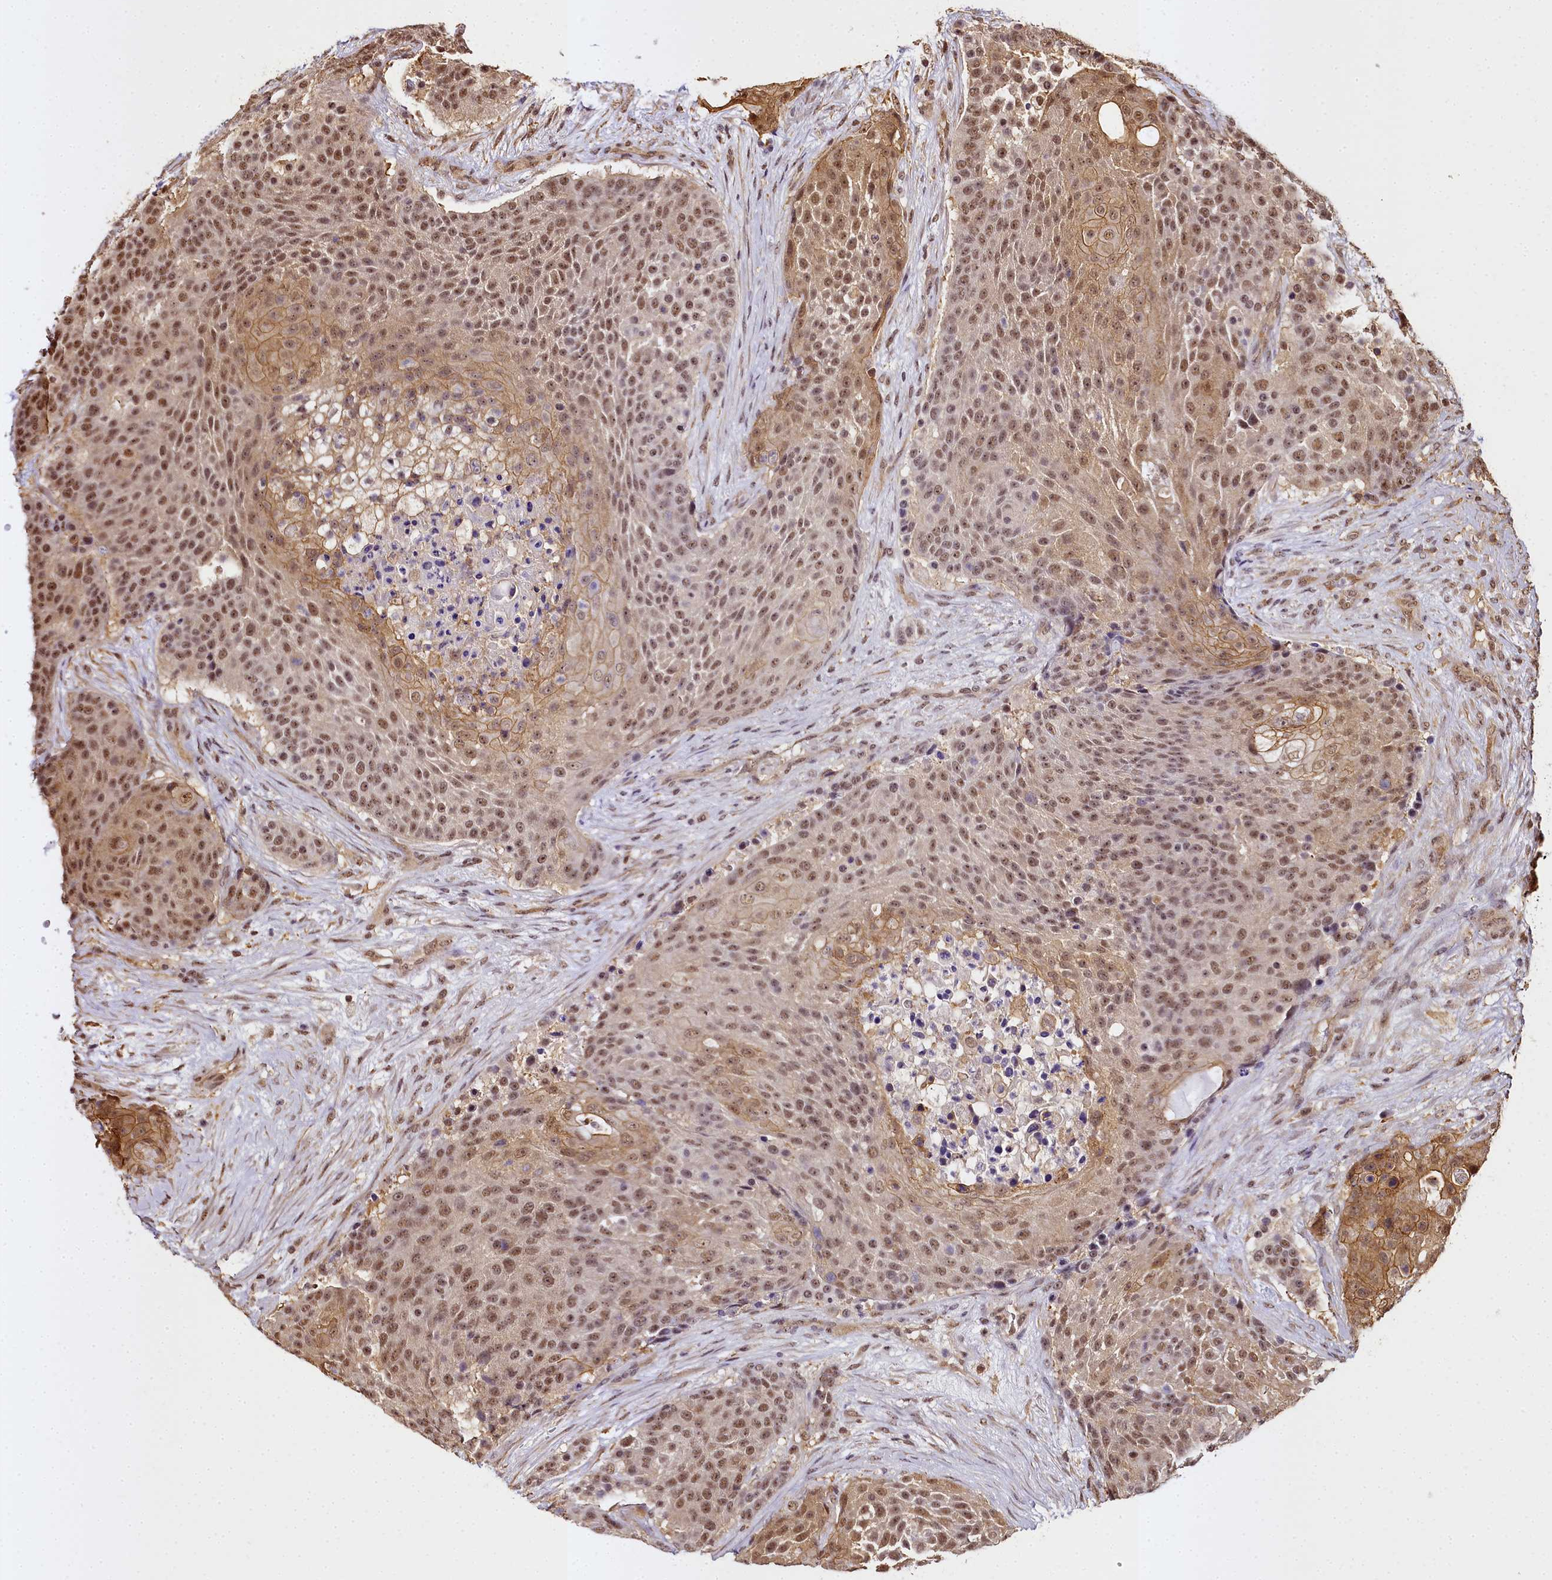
{"staining": {"intensity": "moderate", "quantity": ">75%", "location": "cytoplasmic/membranous,nuclear"}, "tissue": "urothelial cancer", "cell_type": "Tumor cells", "image_type": "cancer", "snomed": [{"axis": "morphology", "description": "Urothelial carcinoma, High grade"}, {"axis": "topography", "description": "Urinary bladder"}], "caption": "Immunohistochemical staining of human high-grade urothelial carcinoma demonstrates medium levels of moderate cytoplasmic/membranous and nuclear positivity in about >75% of tumor cells.", "gene": "PPP4C", "patient": {"sex": "female", "age": 63}}